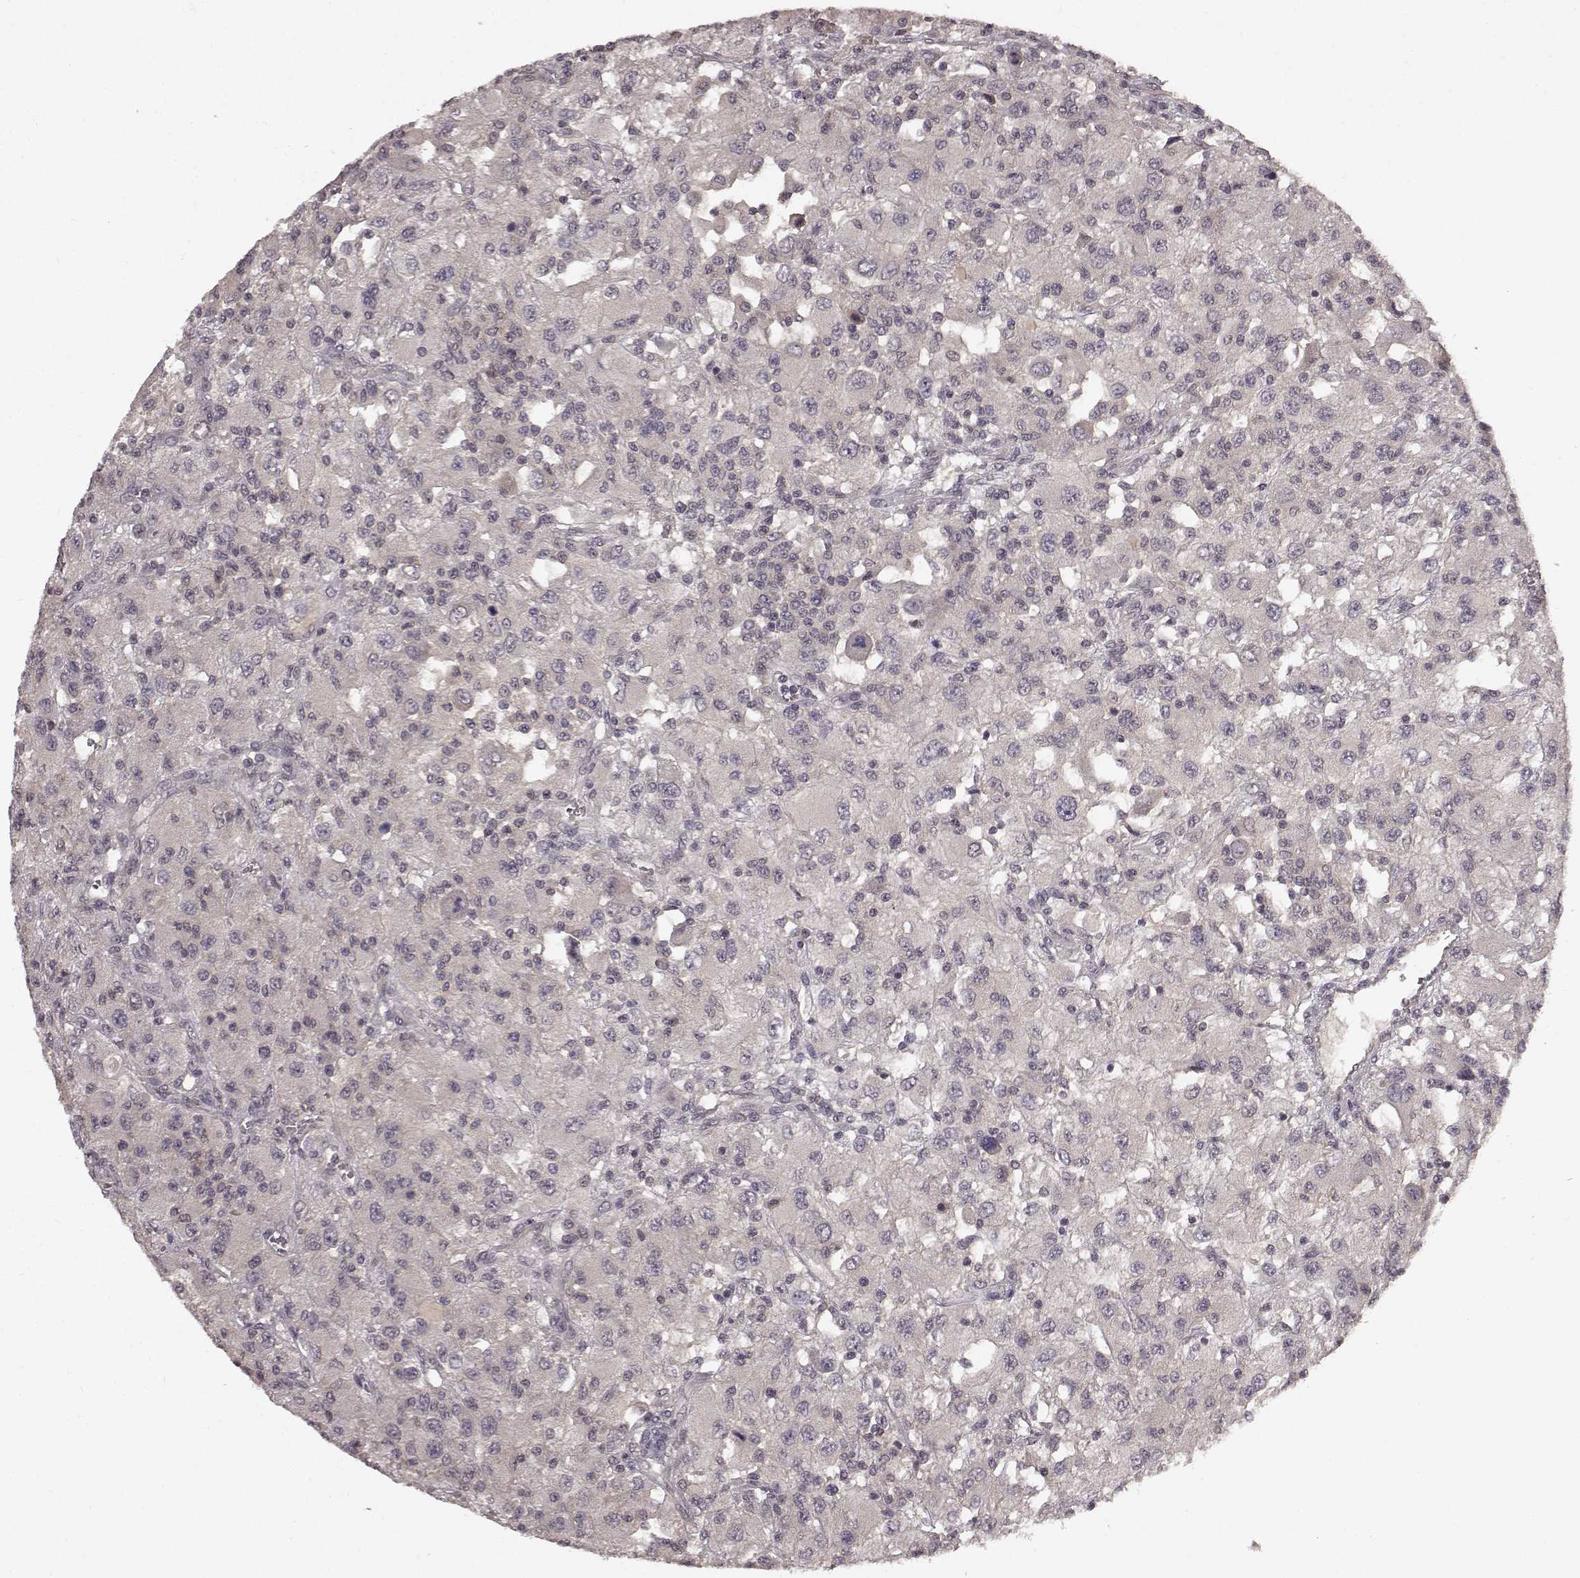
{"staining": {"intensity": "negative", "quantity": "none", "location": "none"}, "tissue": "renal cancer", "cell_type": "Tumor cells", "image_type": "cancer", "snomed": [{"axis": "morphology", "description": "Adenocarcinoma, NOS"}, {"axis": "topography", "description": "Kidney"}], "caption": "Immunohistochemistry micrograph of neoplastic tissue: renal cancer (adenocarcinoma) stained with DAB displays no significant protein positivity in tumor cells.", "gene": "NTRK2", "patient": {"sex": "female", "age": 67}}